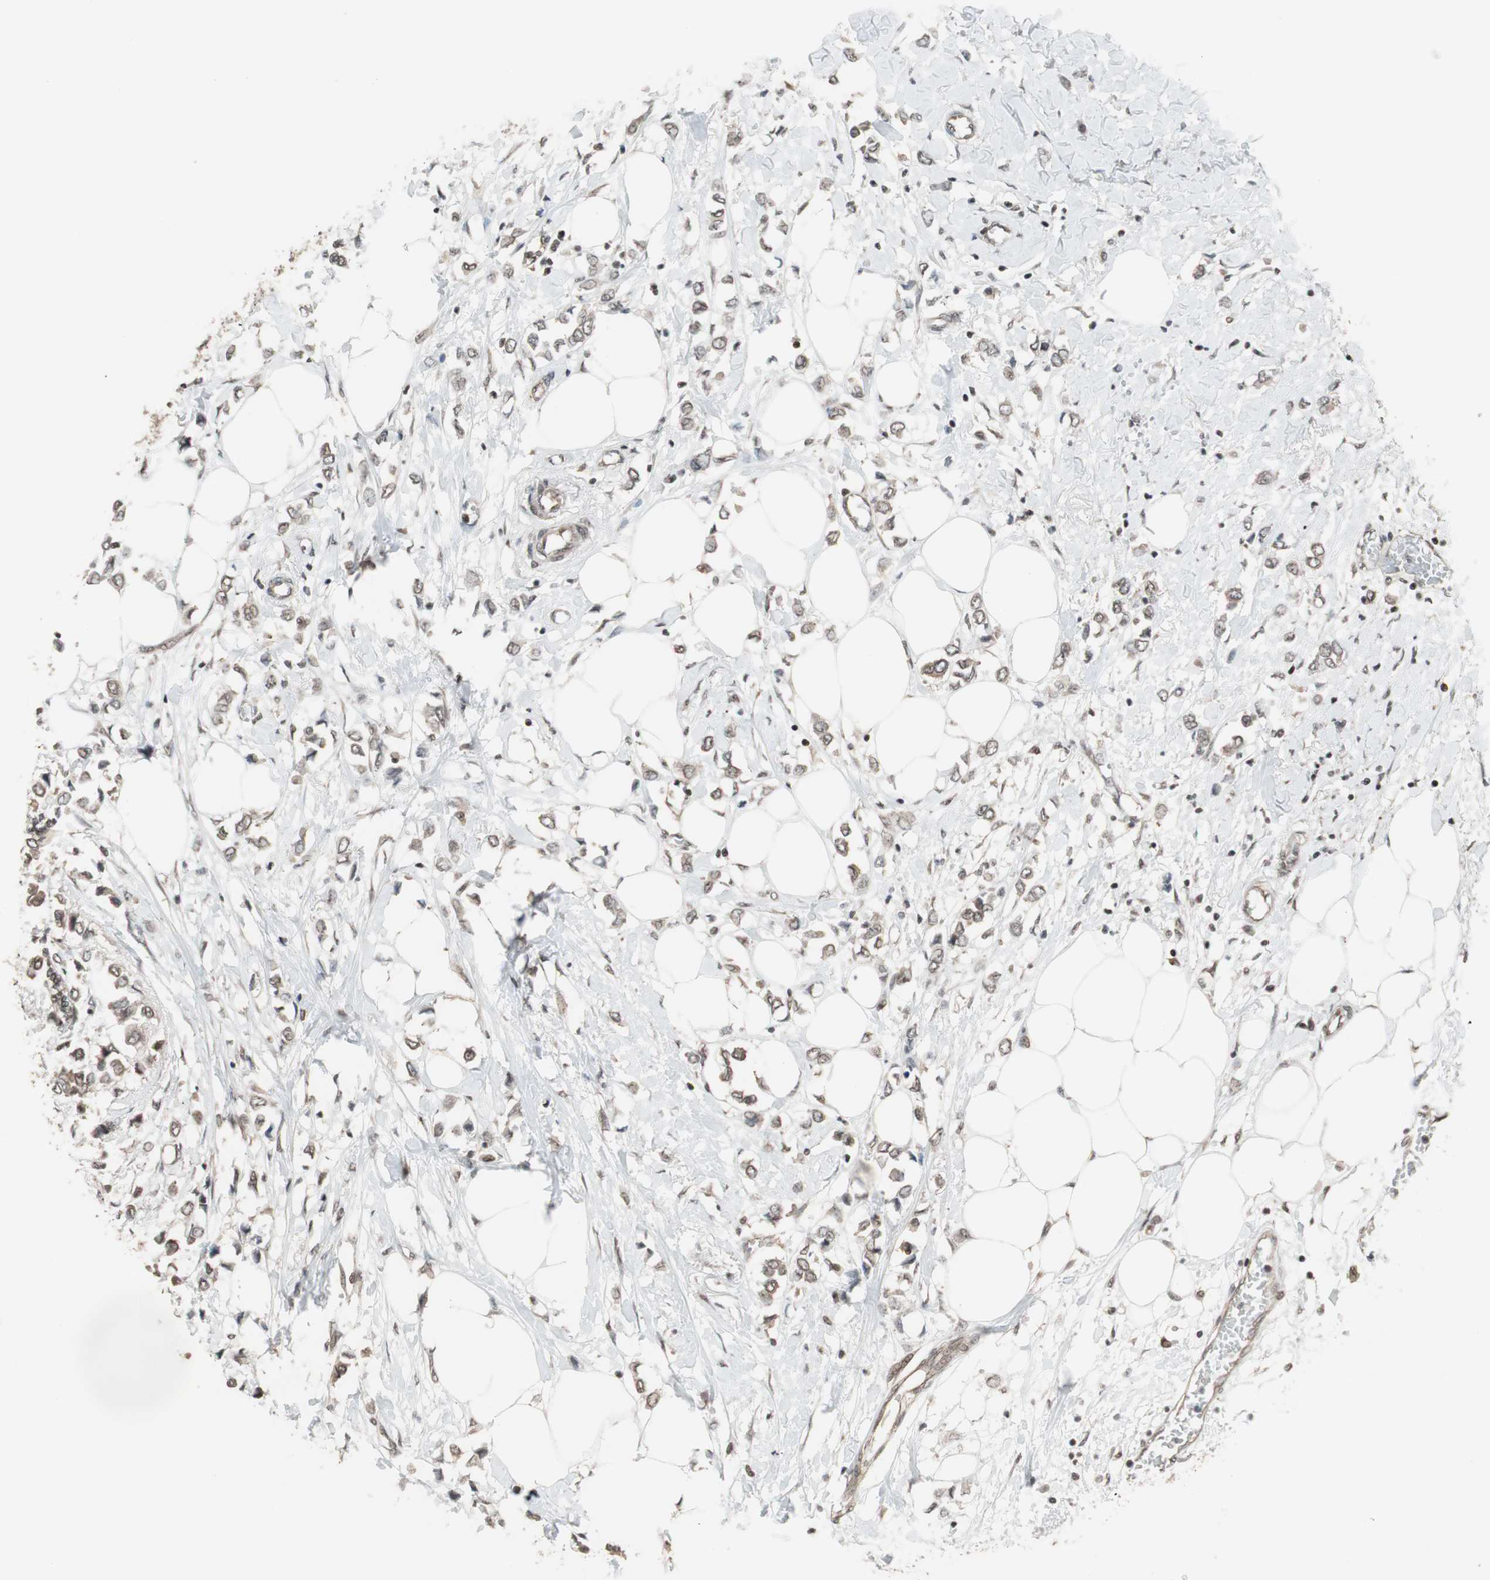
{"staining": {"intensity": "weak", "quantity": "25%-75%", "location": "nuclear"}, "tissue": "breast cancer", "cell_type": "Tumor cells", "image_type": "cancer", "snomed": [{"axis": "morphology", "description": "Lobular carcinoma"}, {"axis": "topography", "description": "Breast"}], "caption": "Immunohistochemistry (IHC) micrograph of human breast cancer stained for a protein (brown), which displays low levels of weak nuclear staining in about 25%-75% of tumor cells.", "gene": "DRAP1", "patient": {"sex": "female", "age": 51}}